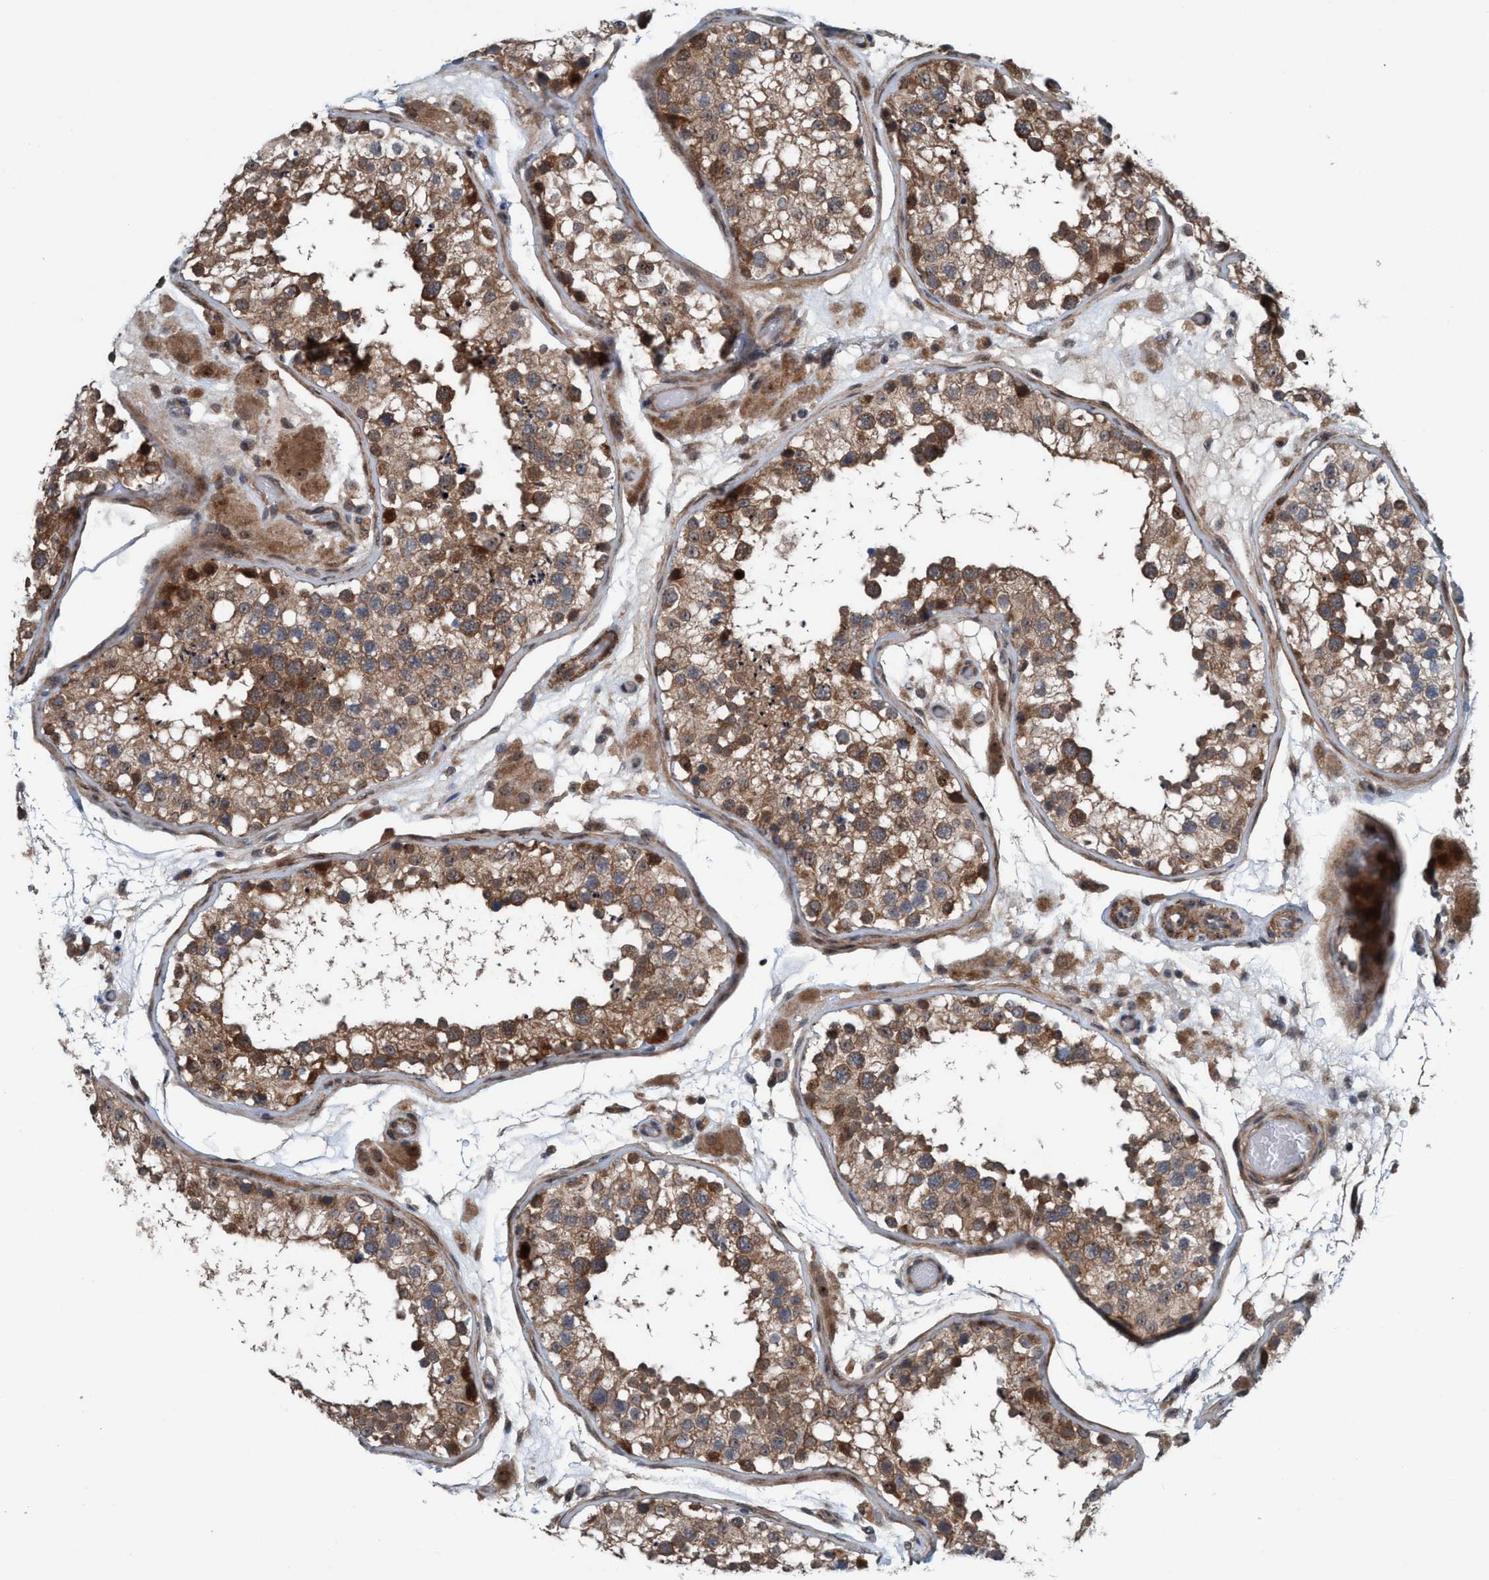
{"staining": {"intensity": "moderate", "quantity": ">75%", "location": "cytoplasmic/membranous"}, "tissue": "testis", "cell_type": "Cells in seminiferous ducts", "image_type": "normal", "snomed": [{"axis": "morphology", "description": "Normal tissue, NOS"}, {"axis": "topography", "description": "Testis"}, {"axis": "topography", "description": "Epididymis"}], "caption": "Immunohistochemical staining of normal testis shows >75% levels of moderate cytoplasmic/membranous protein positivity in approximately >75% of cells in seminiferous ducts.", "gene": "NISCH", "patient": {"sex": "male", "age": 26}}